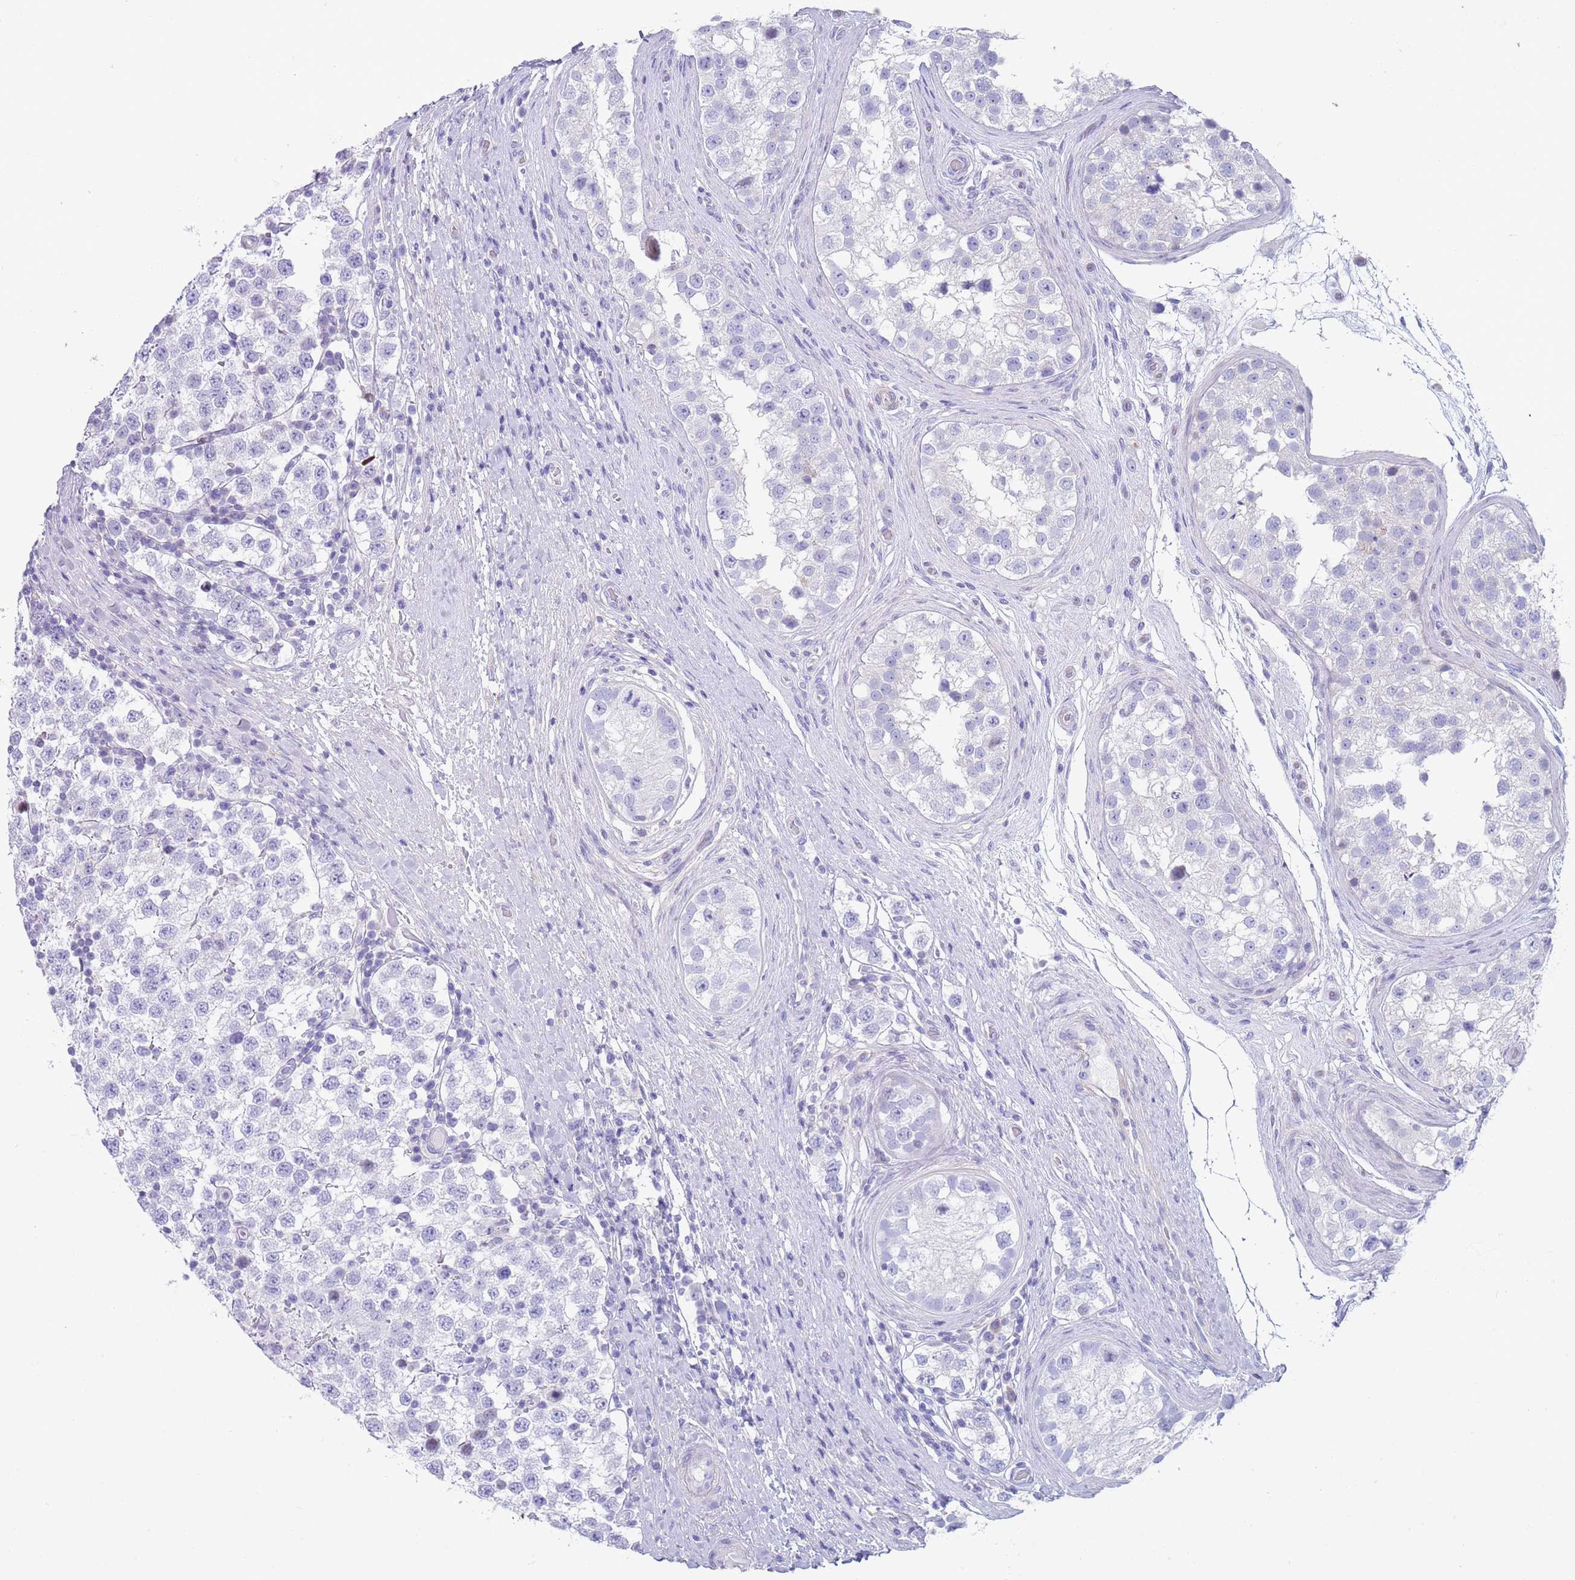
{"staining": {"intensity": "negative", "quantity": "none", "location": "none"}, "tissue": "testis cancer", "cell_type": "Tumor cells", "image_type": "cancer", "snomed": [{"axis": "morphology", "description": "Seminoma, NOS"}, {"axis": "topography", "description": "Testis"}], "caption": "Tumor cells are negative for protein expression in human testis cancer.", "gene": "CPXM2", "patient": {"sex": "male", "age": 34}}